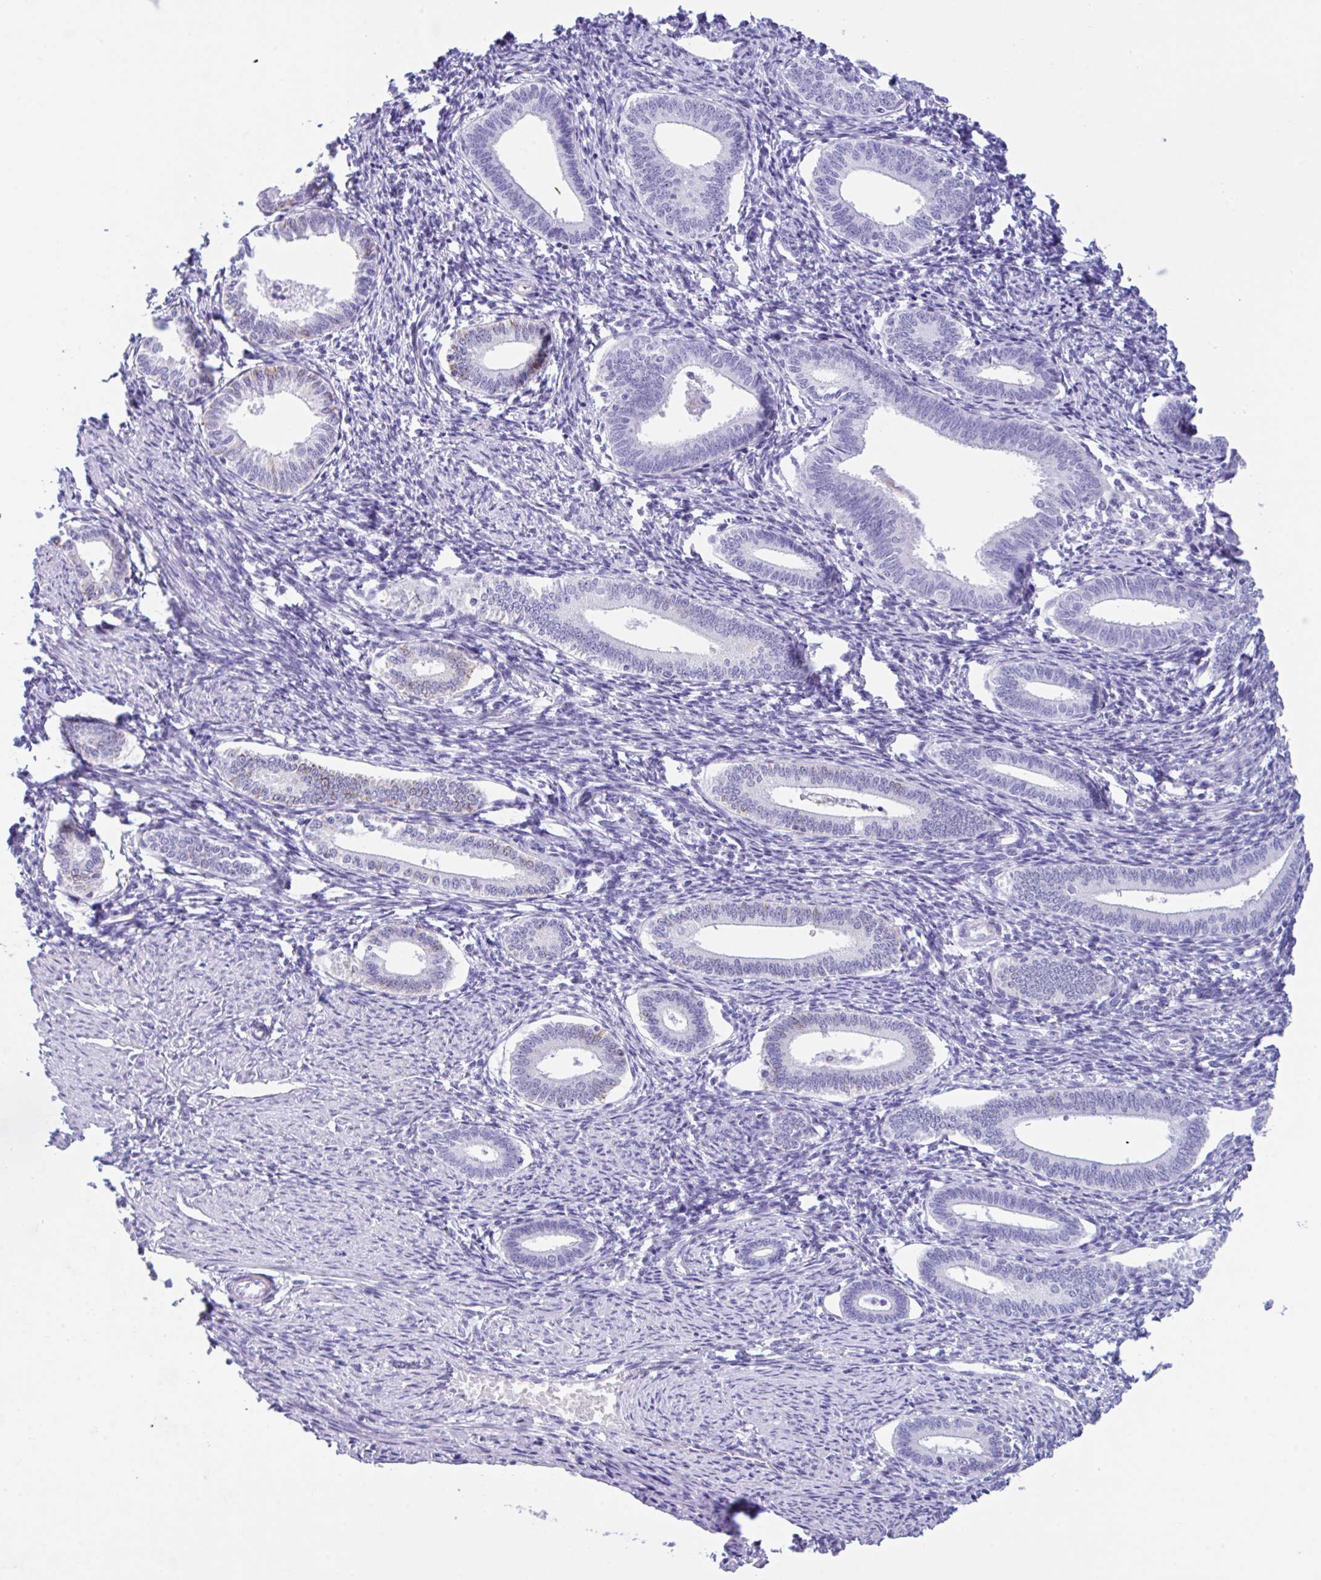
{"staining": {"intensity": "negative", "quantity": "none", "location": "none"}, "tissue": "endometrium", "cell_type": "Cells in endometrial stroma", "image_type": "normal", "snomed": [{"axis": "morphology", "description": "Normal tissue, NOS"}, {"axis": "topography", "description": "Endometrium"}], "caption": "High power microscopy histopathology image of an immunohistochemistry (IHC) photomicrograph of normal endometrium, revealing no significant staining in cells in endometrial stroma.", "gene": "NDUFAF8", "patient": {"sex": "female", "age": 41}}